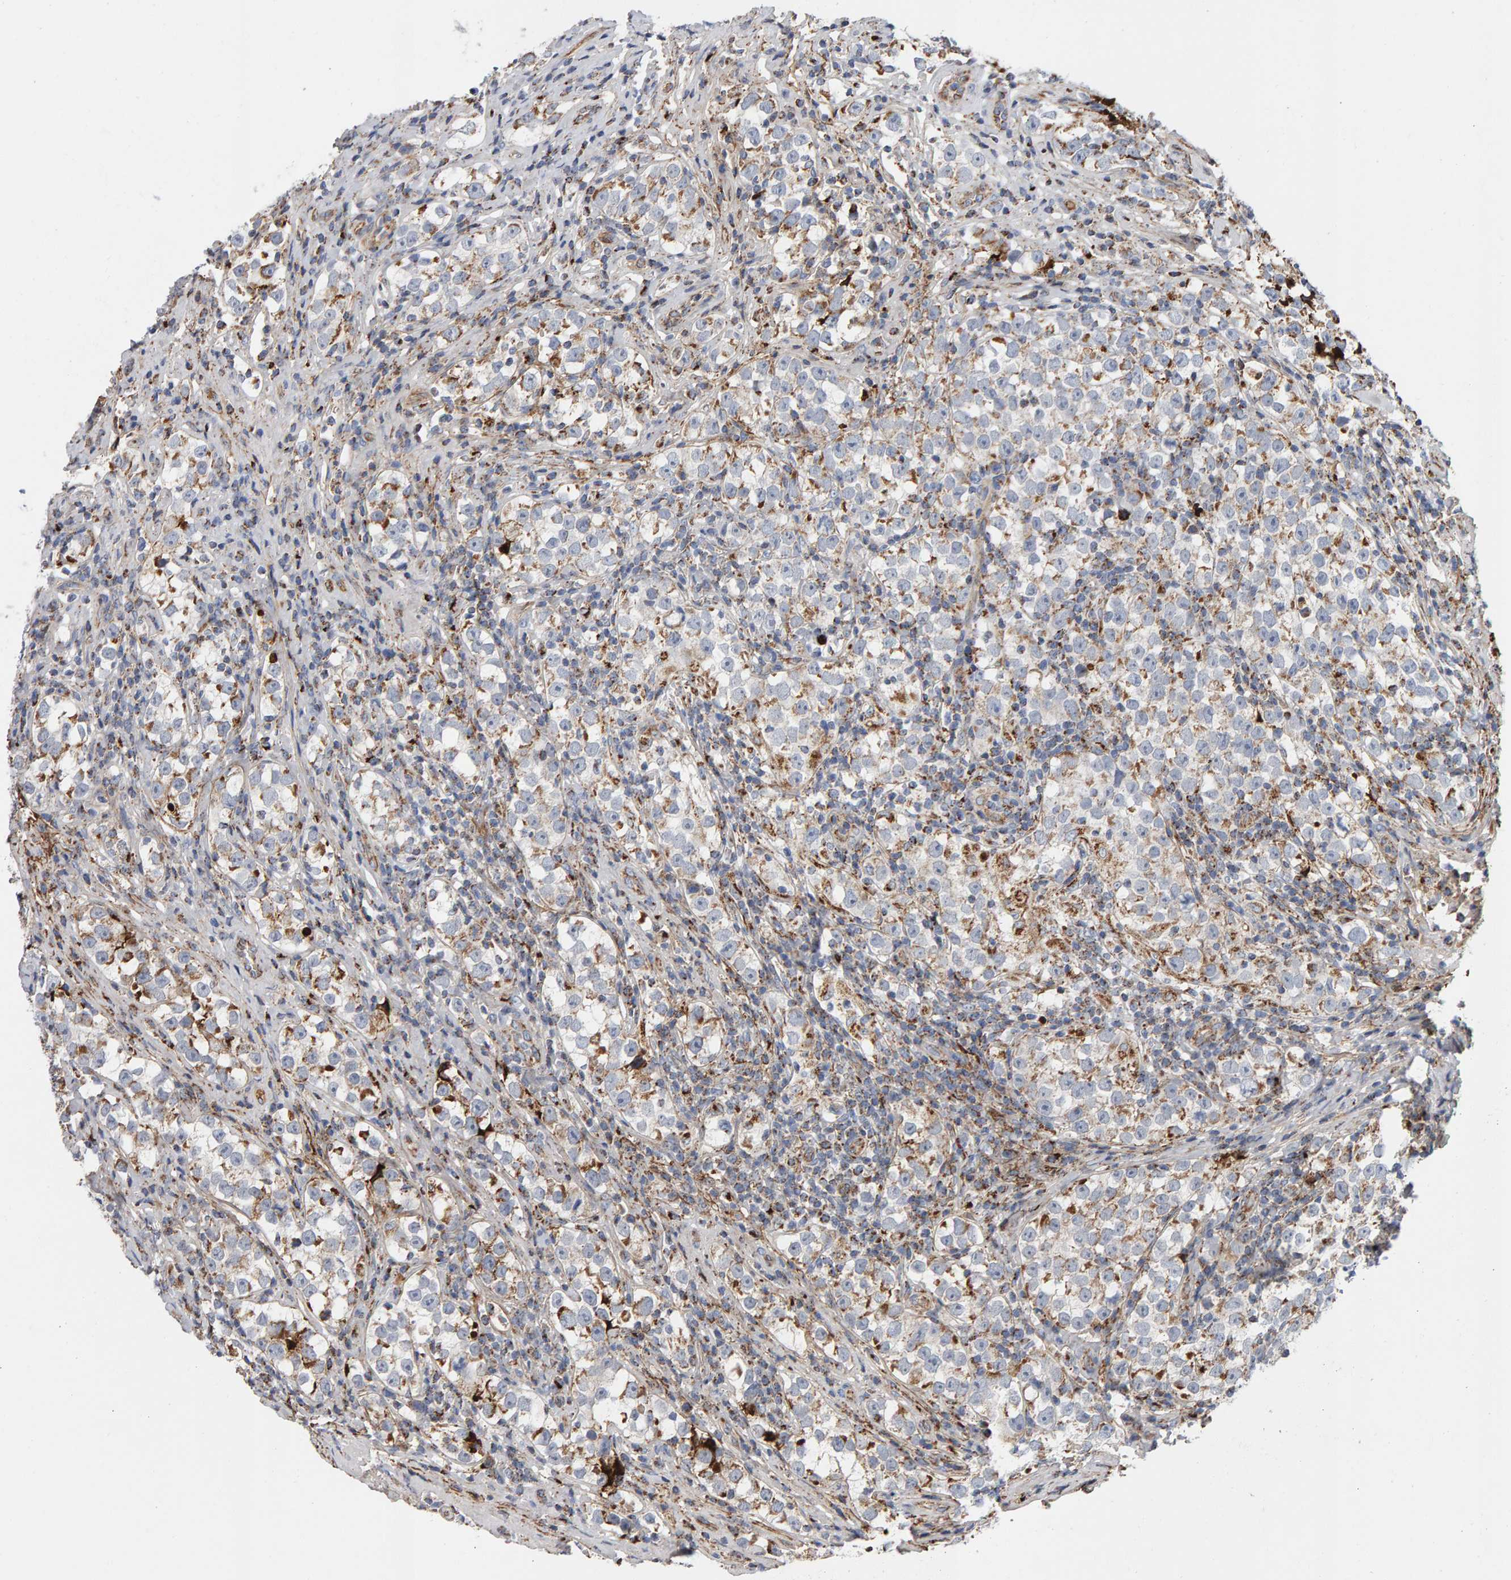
{"staining": {"intensity": "moderate", "quantity": "<25%", "location": "cytoplasmic/membranous"}, "tissue": "testis cancer", "cell_type": "Tumor cells", "image_type": "cancer", "snomed": [{"axis": "morphology", "description": "Normal tissue, NOS"}, {"axis": "morphology", "description": "Seminoma, NOS"}, {"axis": "topography", "description": "Testis"}], "caption": "The image exhibits staining of seminoma (testis), revealing moderate cytoplasmic/membranous protein expression (brown color) within tumor cells.", "gene": "GGTA1", "patient": {"sex": "male", "age": 43}}